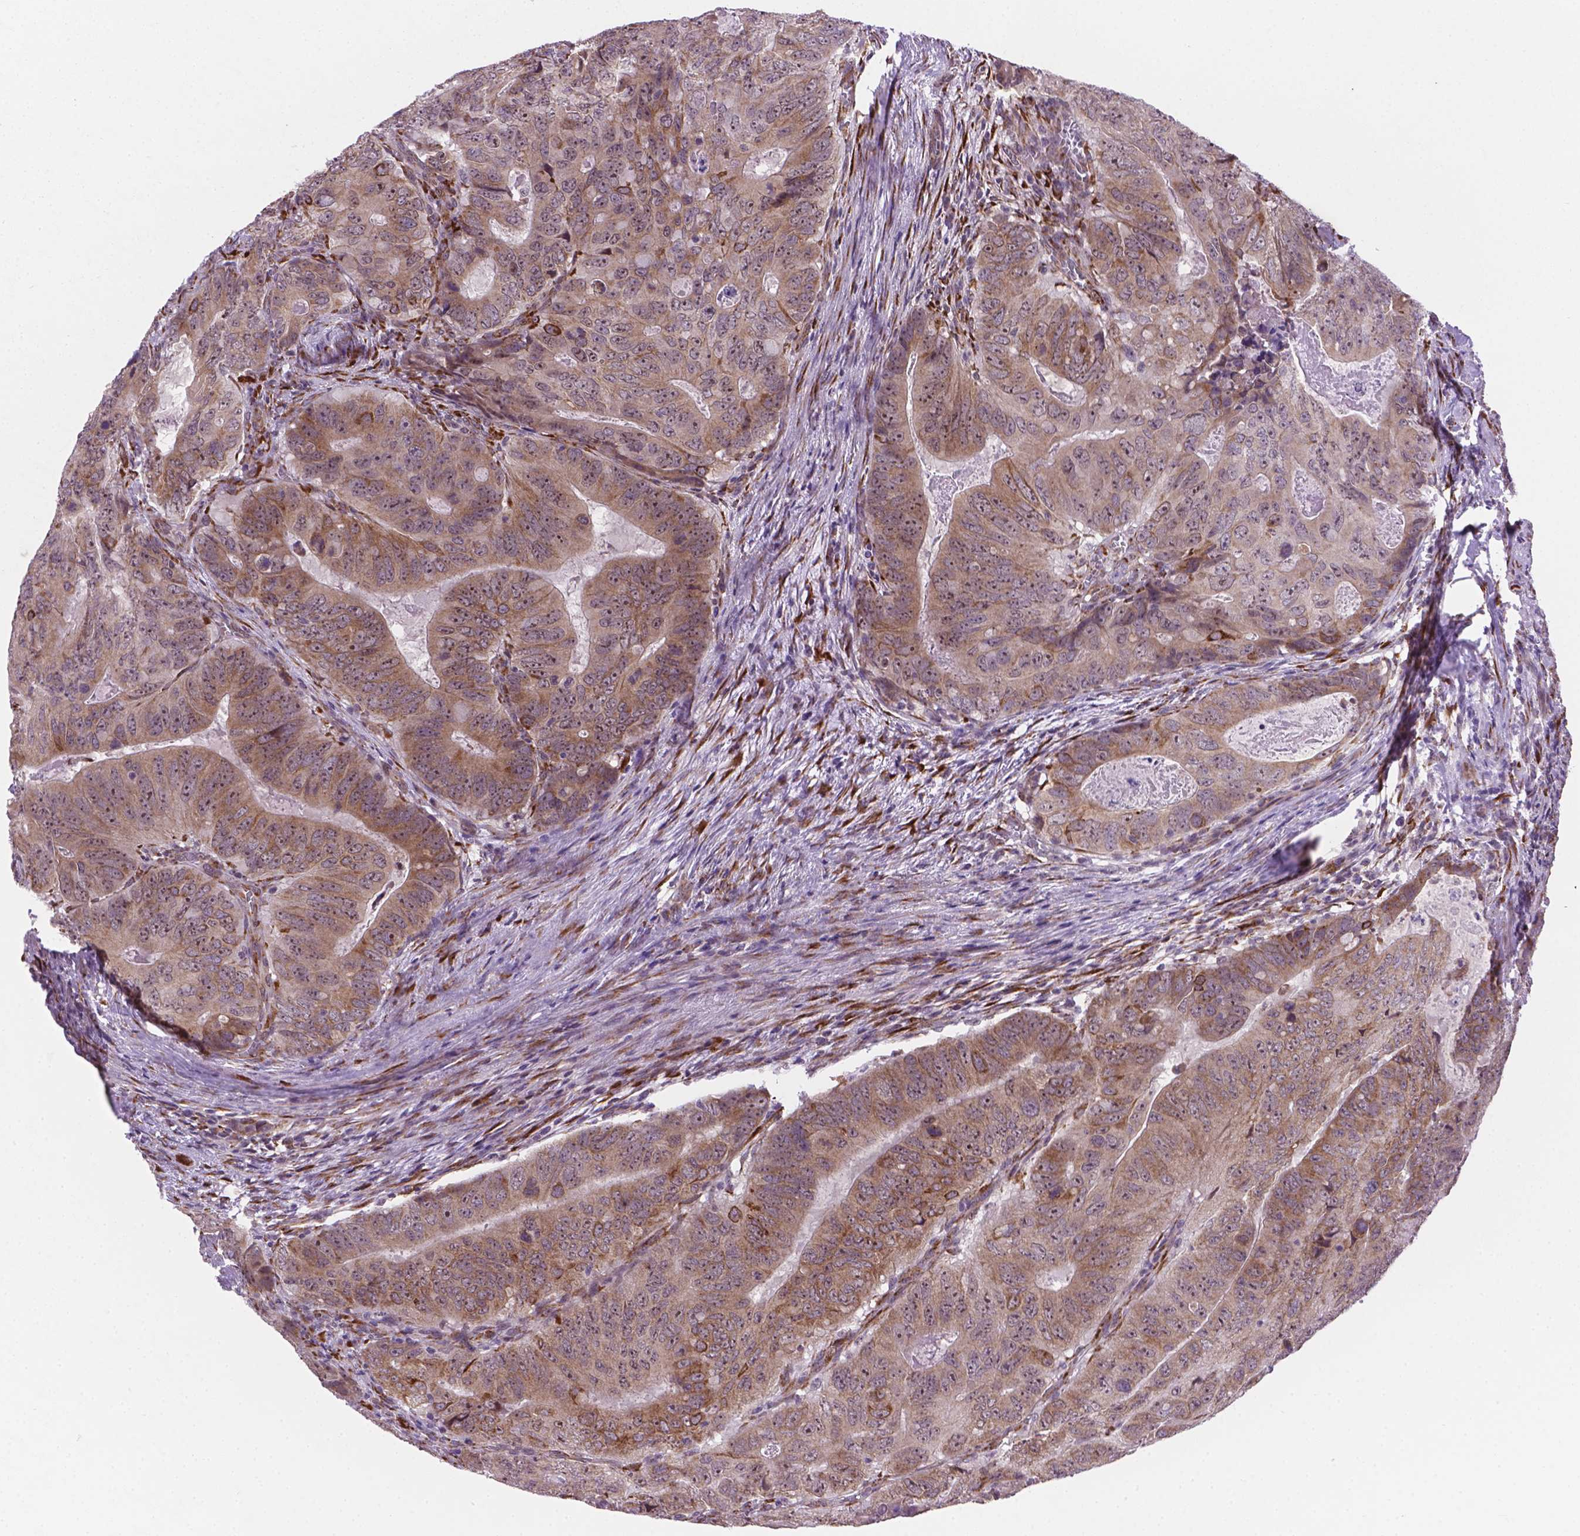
{"staining": {"intensity": "moderate", "quantity": "25%-75%", "location": "cytoplasmic/membranous,nuclear"}, "tissue": "colorectal cancer", "cell_type": "Tumor cells", "image_type": "cancer", "snomed": [{"axis": "morphology", "description": "Adenocarcinoma, NOS"}, {"axis": "topography", "description": "Colon"}], "caption": "IHC histopathology image of neoplastic tissue: human colorectal cancer stained using immunohistochemistry (IHC) reveals medium levels of moderate protein expression localized specifically in the cytoplasmic/membranous and nuclear of tumor cells, appearing as a cytoplasmic/membranous and nuclear brown color.", "gene": "FNIP1", "patient": {"sex": "male", "age": 79}}